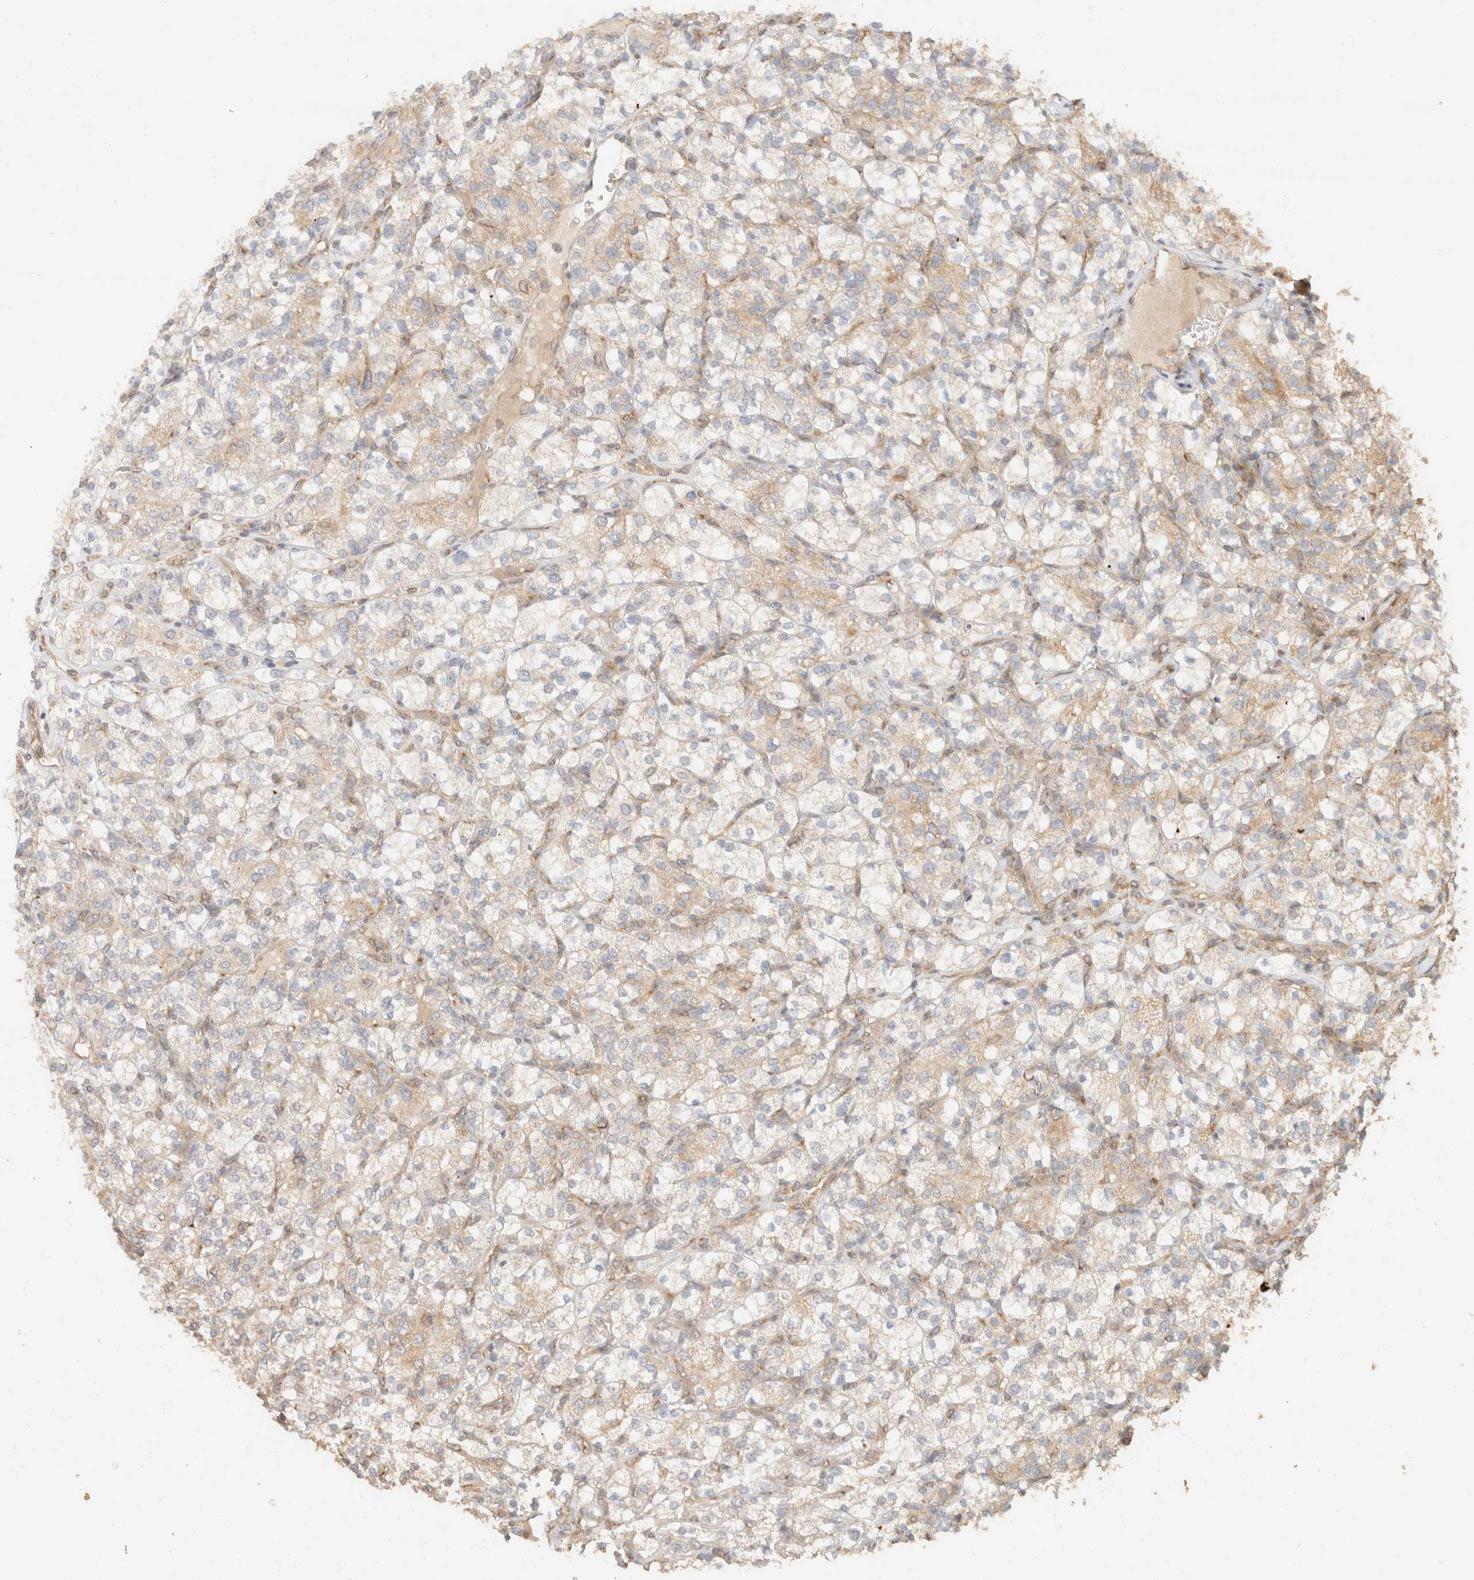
{"staining": {"intensity": "weak", "quantity": "<25%", "location": "cytoplasmic/membranous"}, "tissue": "renal cancer", "cell_type": "Tumor cells", "image_type": "cancer", "snomed": [{"axis": "morphology", "description": "Adenocarcinoma, NOS"}, {"axis": "topography", "description": "Kidney"}], "caption": "Immunohistochemistry (IHC) photomicrograph of human renal cancer stained for a protein (brown), which displays no expression in tumor cells.", "gene": "TACC1", "patient": {"sex": "male", "age": 77}}